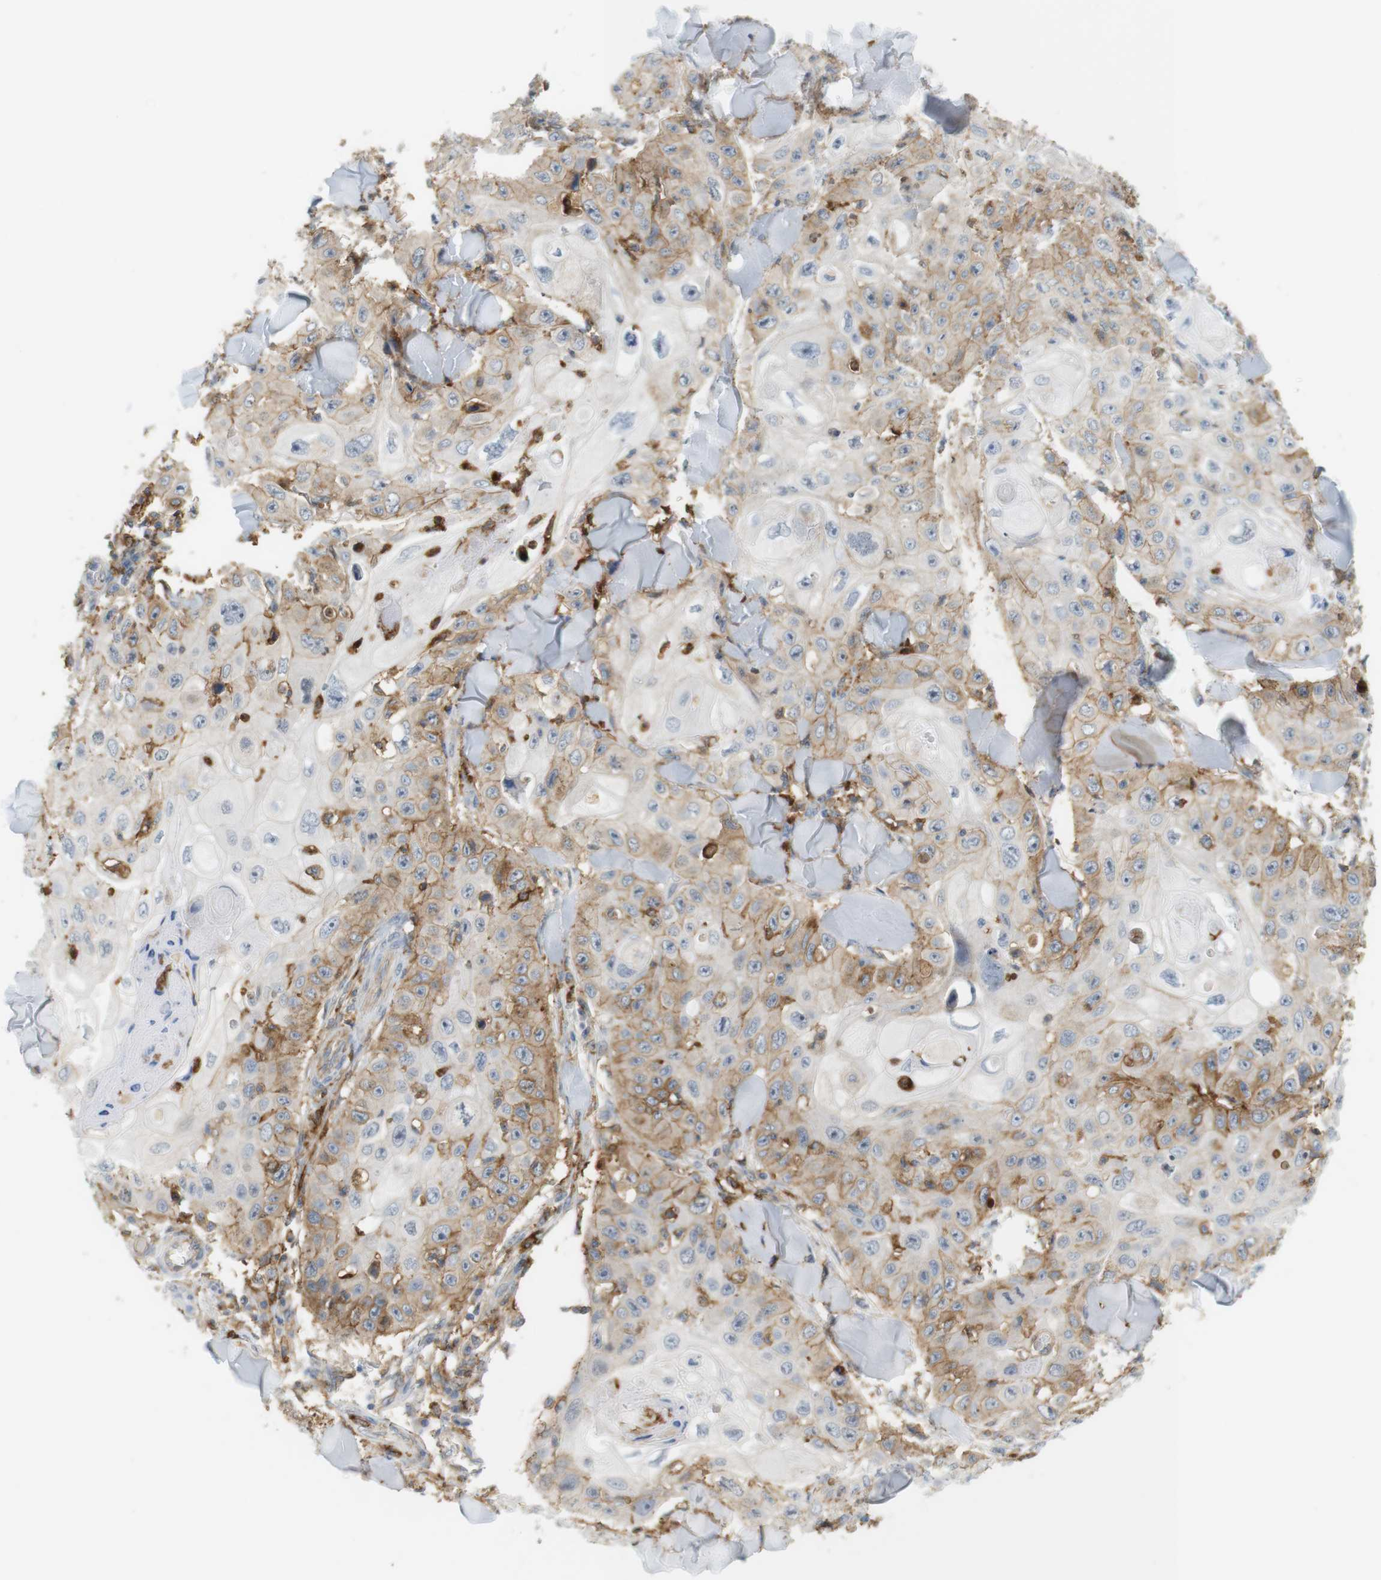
{"staining": {"intensity": "weak", "quantity": "25%-75%", "location": "cytoplasmic/membranous"}, "tissue": "skin cancer", "cell_type": "Tumor cells", "image_type": "cancer", "snomed": [{"axis": "morphology", "description": "Squamous cell carcinoma, NOS"}, {"axis": "topography", "description": "Skin"}], "caption": "Squamous cell carcinoma (skin) stained with IHC demonstrates weak cytoplasmic/membranous staining in about 25%-75% of tumor cells. The protein of interest is stained brown, and the nuclei are stained in blue (DAB IHC with brightfield microscopy, high magnification).", "gene": "SIRPA", "patient": {"sex": "male", "age": 86}}